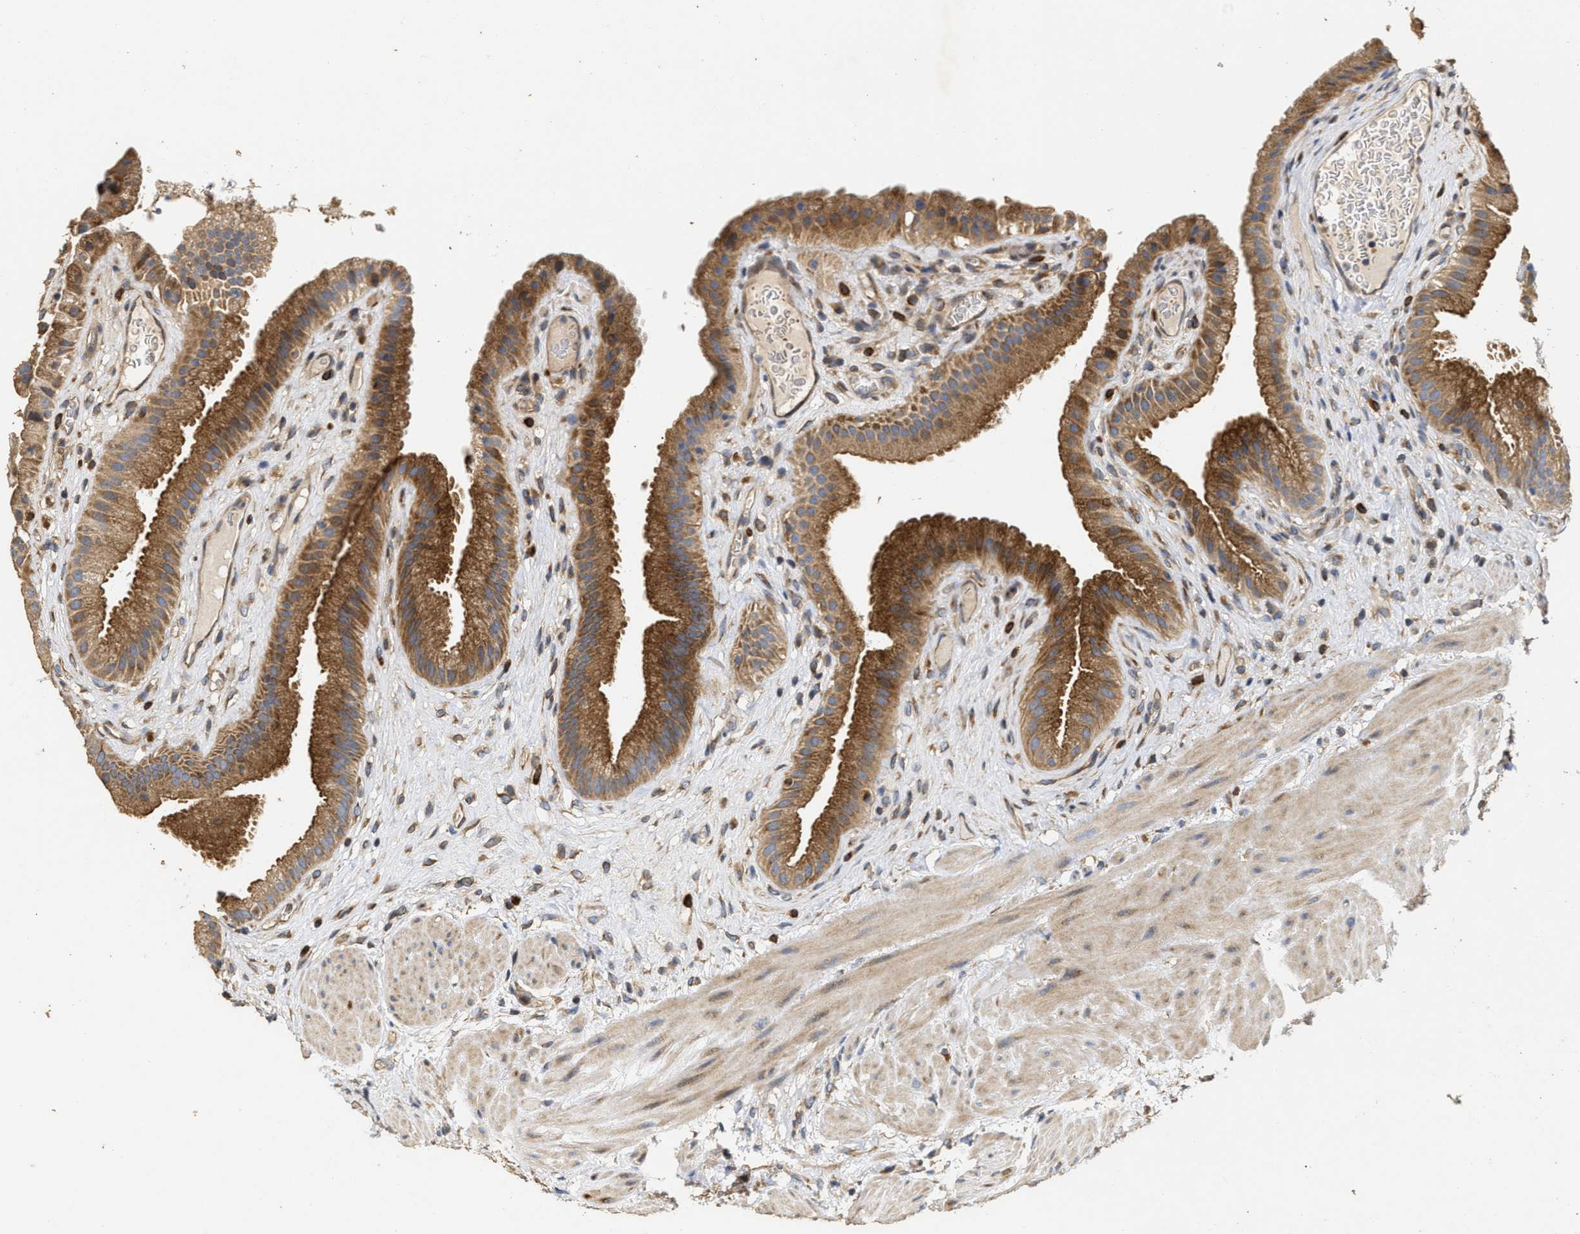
{"staining": {"intensity": "moderate", "quantity": ">75%", "location": "cytoplasmic/membranous"}, "tissue": "gallbladder", "cell_type": "Glandular cells", "image_type": "normal", "snomed": [{"axis": "morphology", "description": "Normal tissue, NOS"}, {"axis": "topography", "description": "Gallbladder"}], "caption": "Immunohistochemistry (DAB) staining of unremarkable human gallbladder displays moderate cytoplasmic/membranous protein staining in approximately >75% of glandular cells. (DAB (3,3'-diaminobenzidine) = brown stain, brightfield microscopy at high magnification).", "gene": "NAV1", "patient": {"sex": "male", "age": 49}}